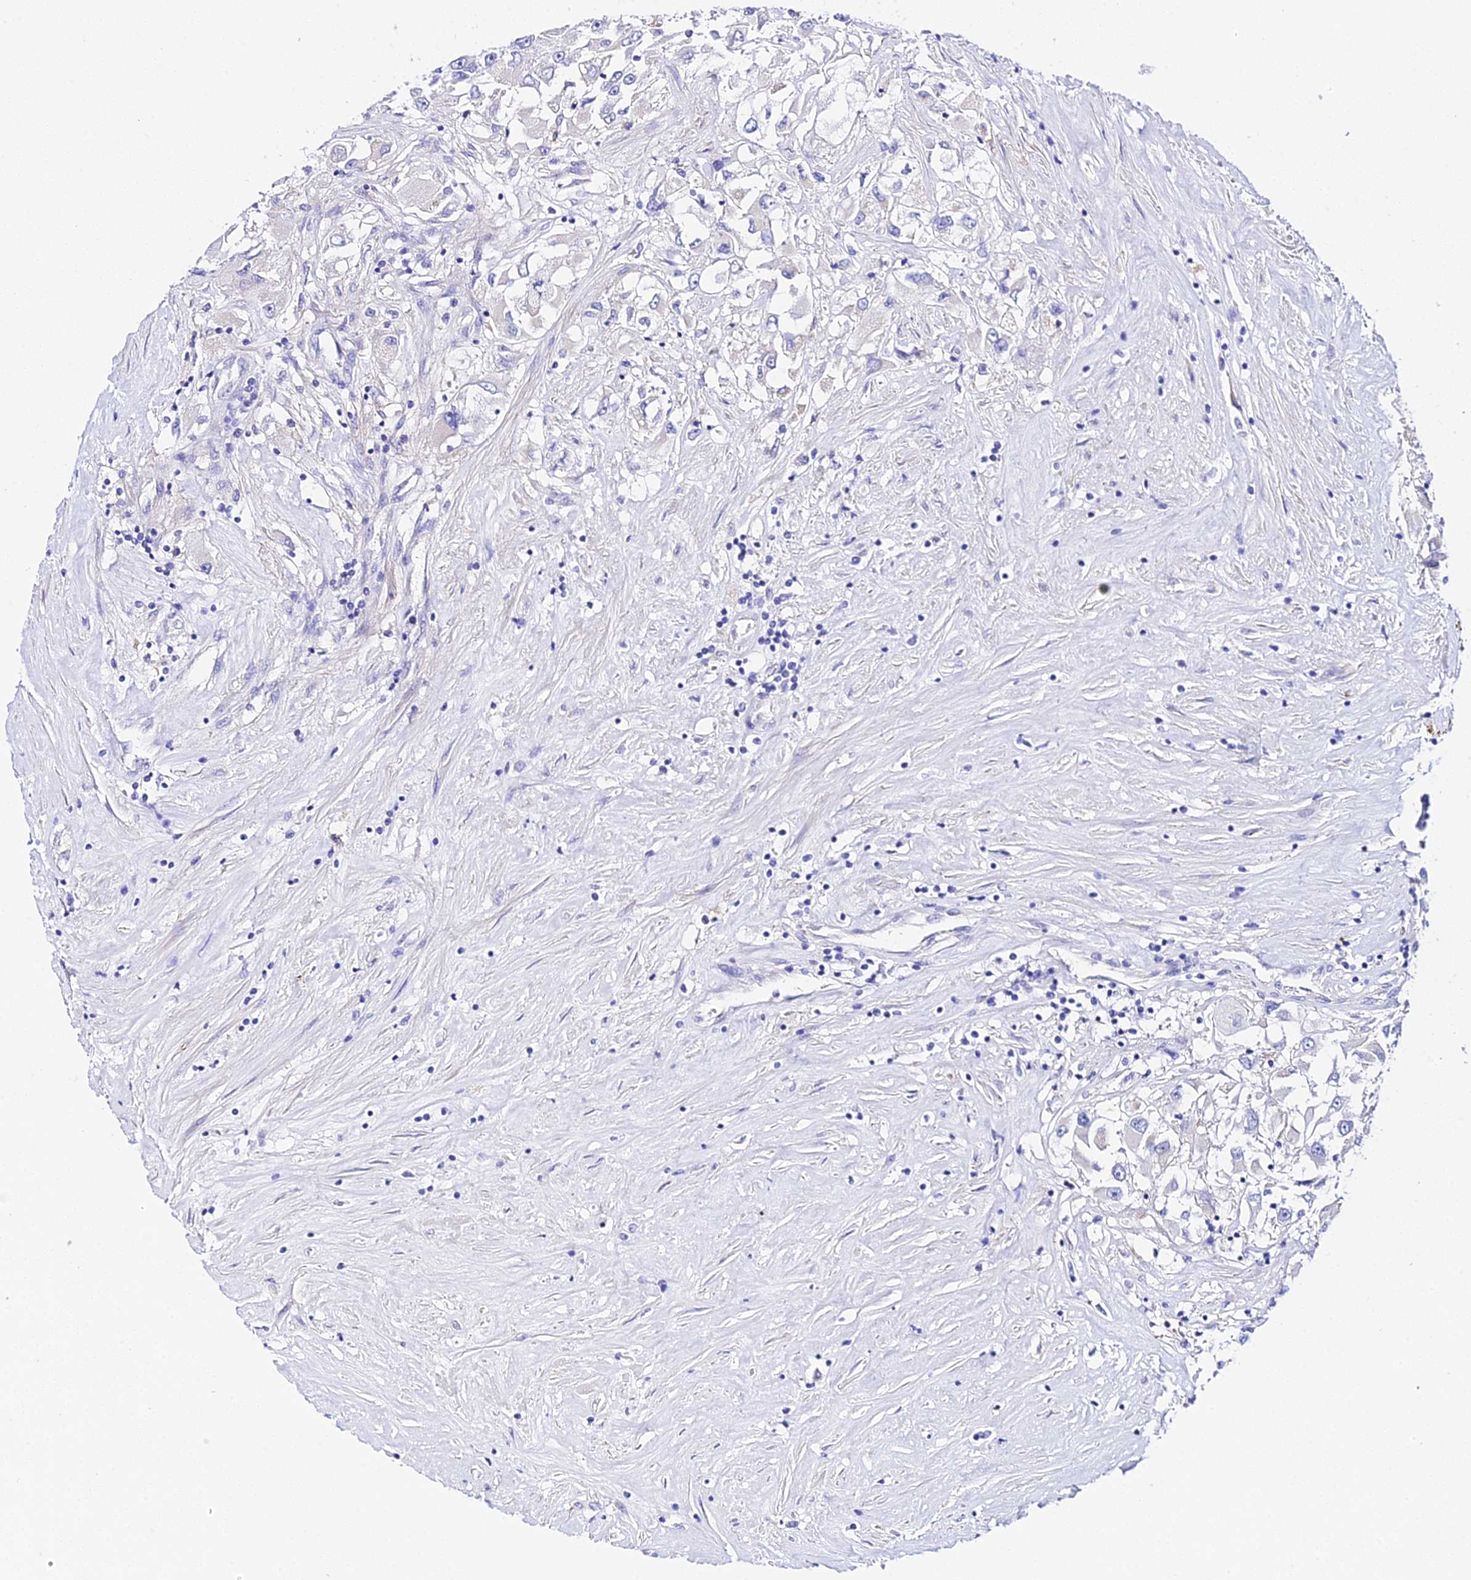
{"staining": {"intensity": "negative", "quantity": "none", "location": "none"}, "tissue": "renal cancer", "cell_type": "Tumor cells", "image_type": "cancer", "snomed": [{"axis": "morphology", "description": "Adenocarcinoma, NOS"}, {"axis": "topography", "description": "Kidney"}], "caption": "Immunohistochemistry image of renal cancer stained for a protein (brown), which exhibits no positivity in tumor cells. (Stains: DAB immunohistochemistry (IHC) with hematoxylin counter stain, Microscopy: brightfield microscopy at high magnification).", "gene": "TMEM117", "patient": {"sex": "female", "age": 52}}